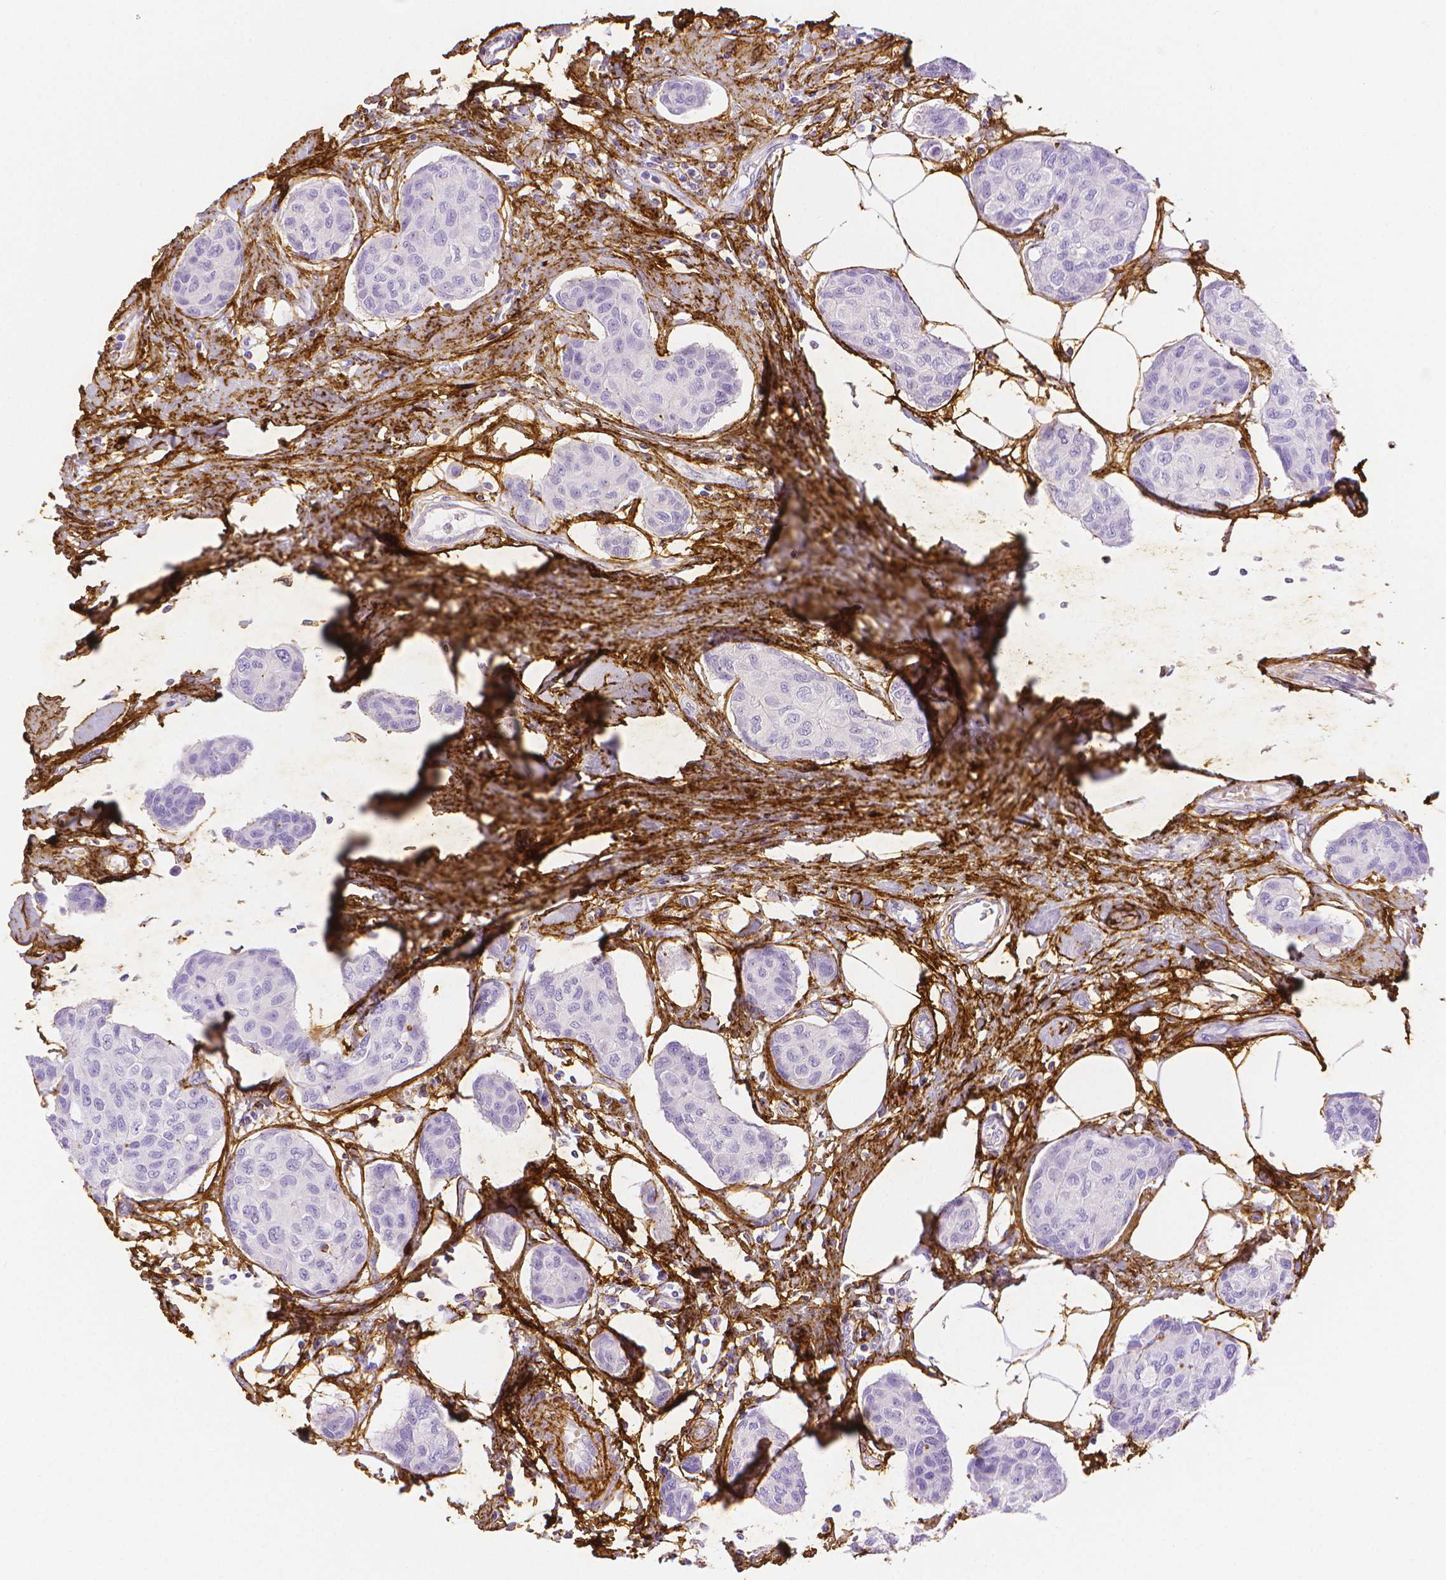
{"staining": {"intensity": "negative", "quantity": "none", "location": "none"}, "tissue": "breast cancer", "cell_type": "Tumor cells", "image_type": "cancer", "snomed": [{"axis": "morphology", "description": "Duct carcinoma"}, {"axis": "topography", "description": "Breast"}], "caption": "IHC of human breast invasive ductal carcinoma displays no staining in tumor cells.", "gene": "FBN1", "patient": {"sex": "female", "age": 80}}